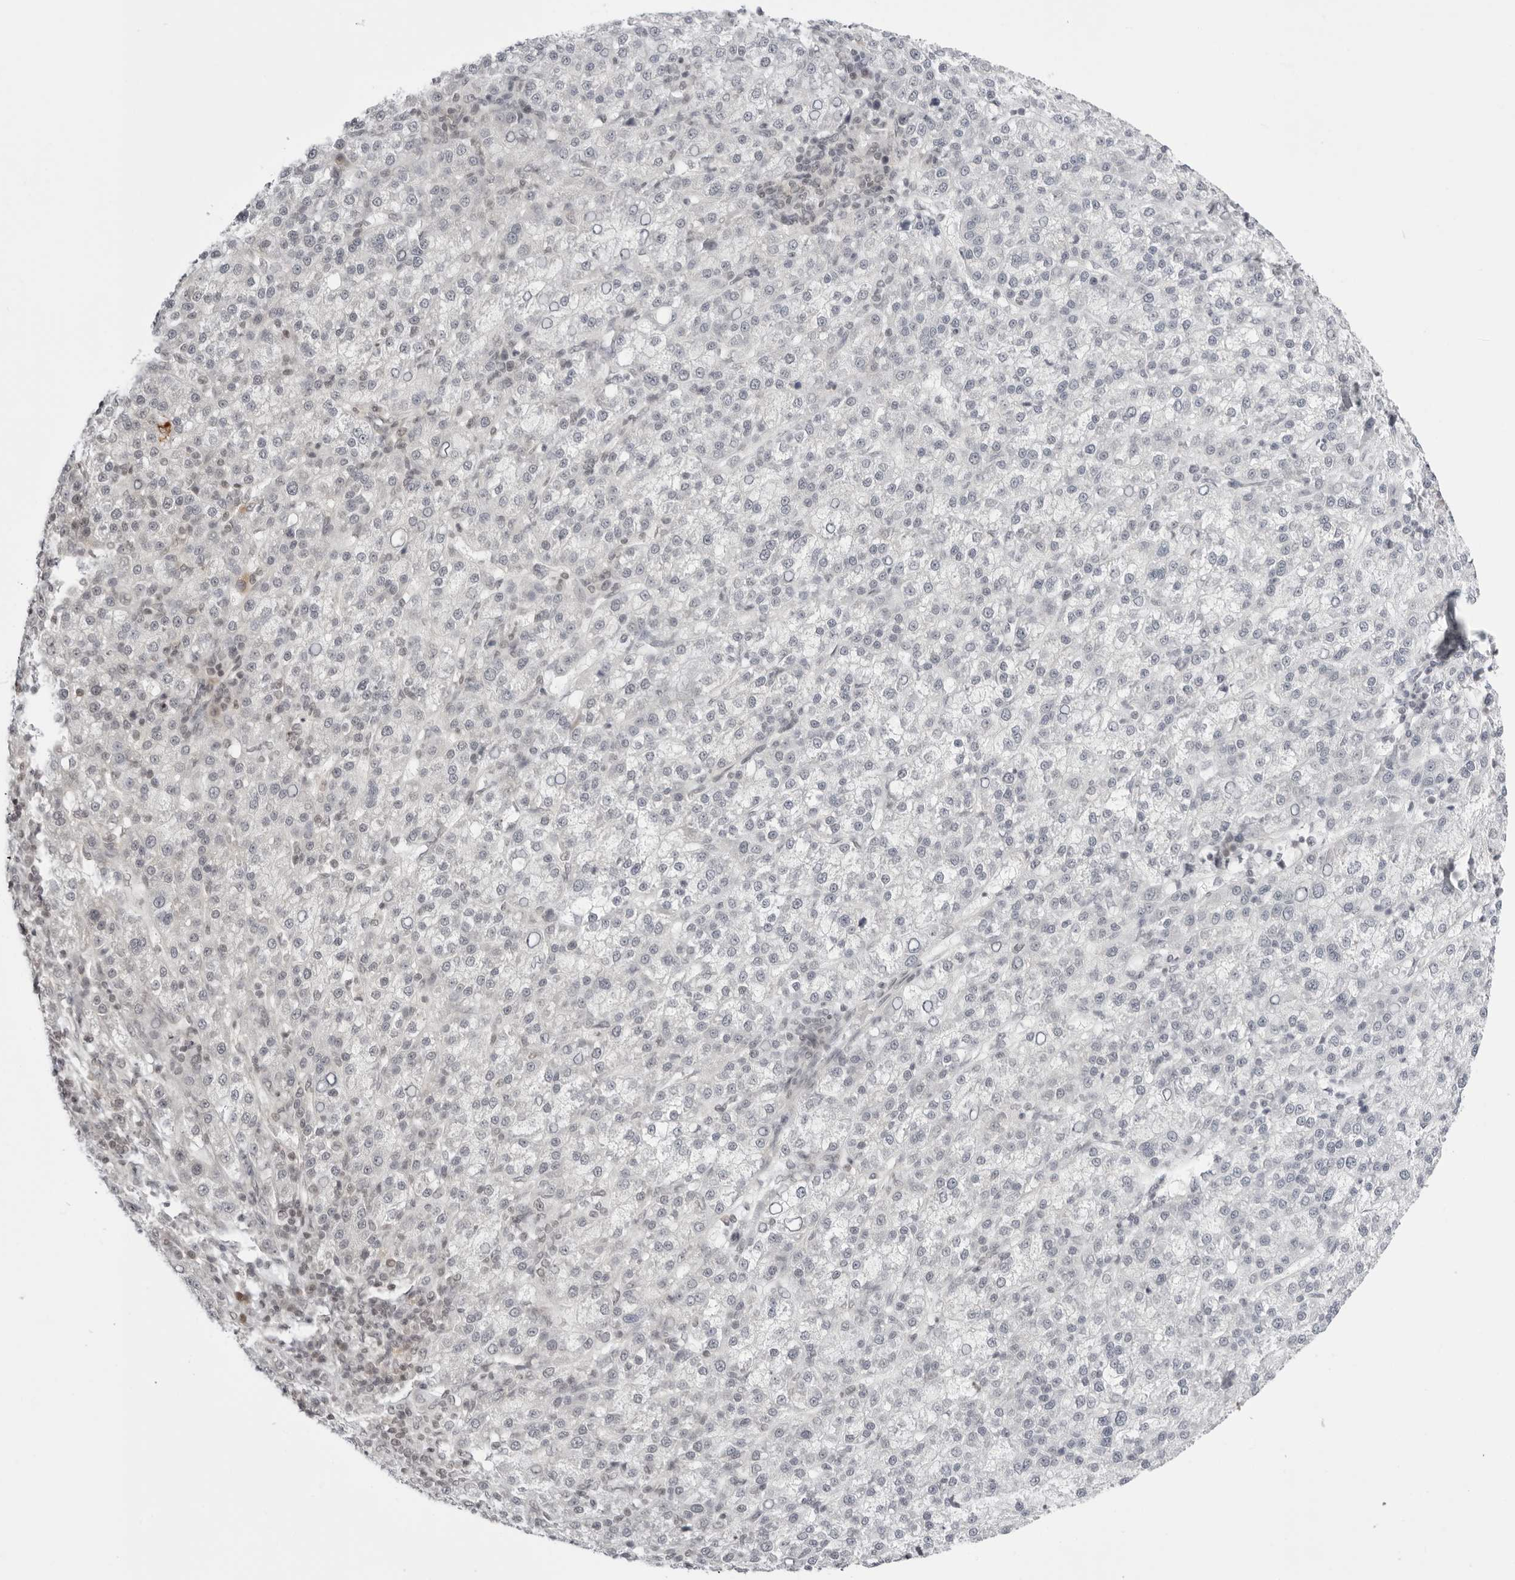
{"staining": {"intensity": "negative", "quantity": "none", "location": "none"}, "tissue": "liver cancer", "cell_type": "Tumor cells", "image_type": "cancer", "snomed": [{"axis": "morphology", "description": "Carcinoma, Hepatocellular, NOS"}, {"axis": "topography", "description": "Liver"}], "caption": "This is a photomicrograph of immunohistochemistry (IHC) staining of liver cancer, which shows no expression in tumor cells.", "gene": "PPP2R5C", "patient": {"sex": "female", "age": 58}}